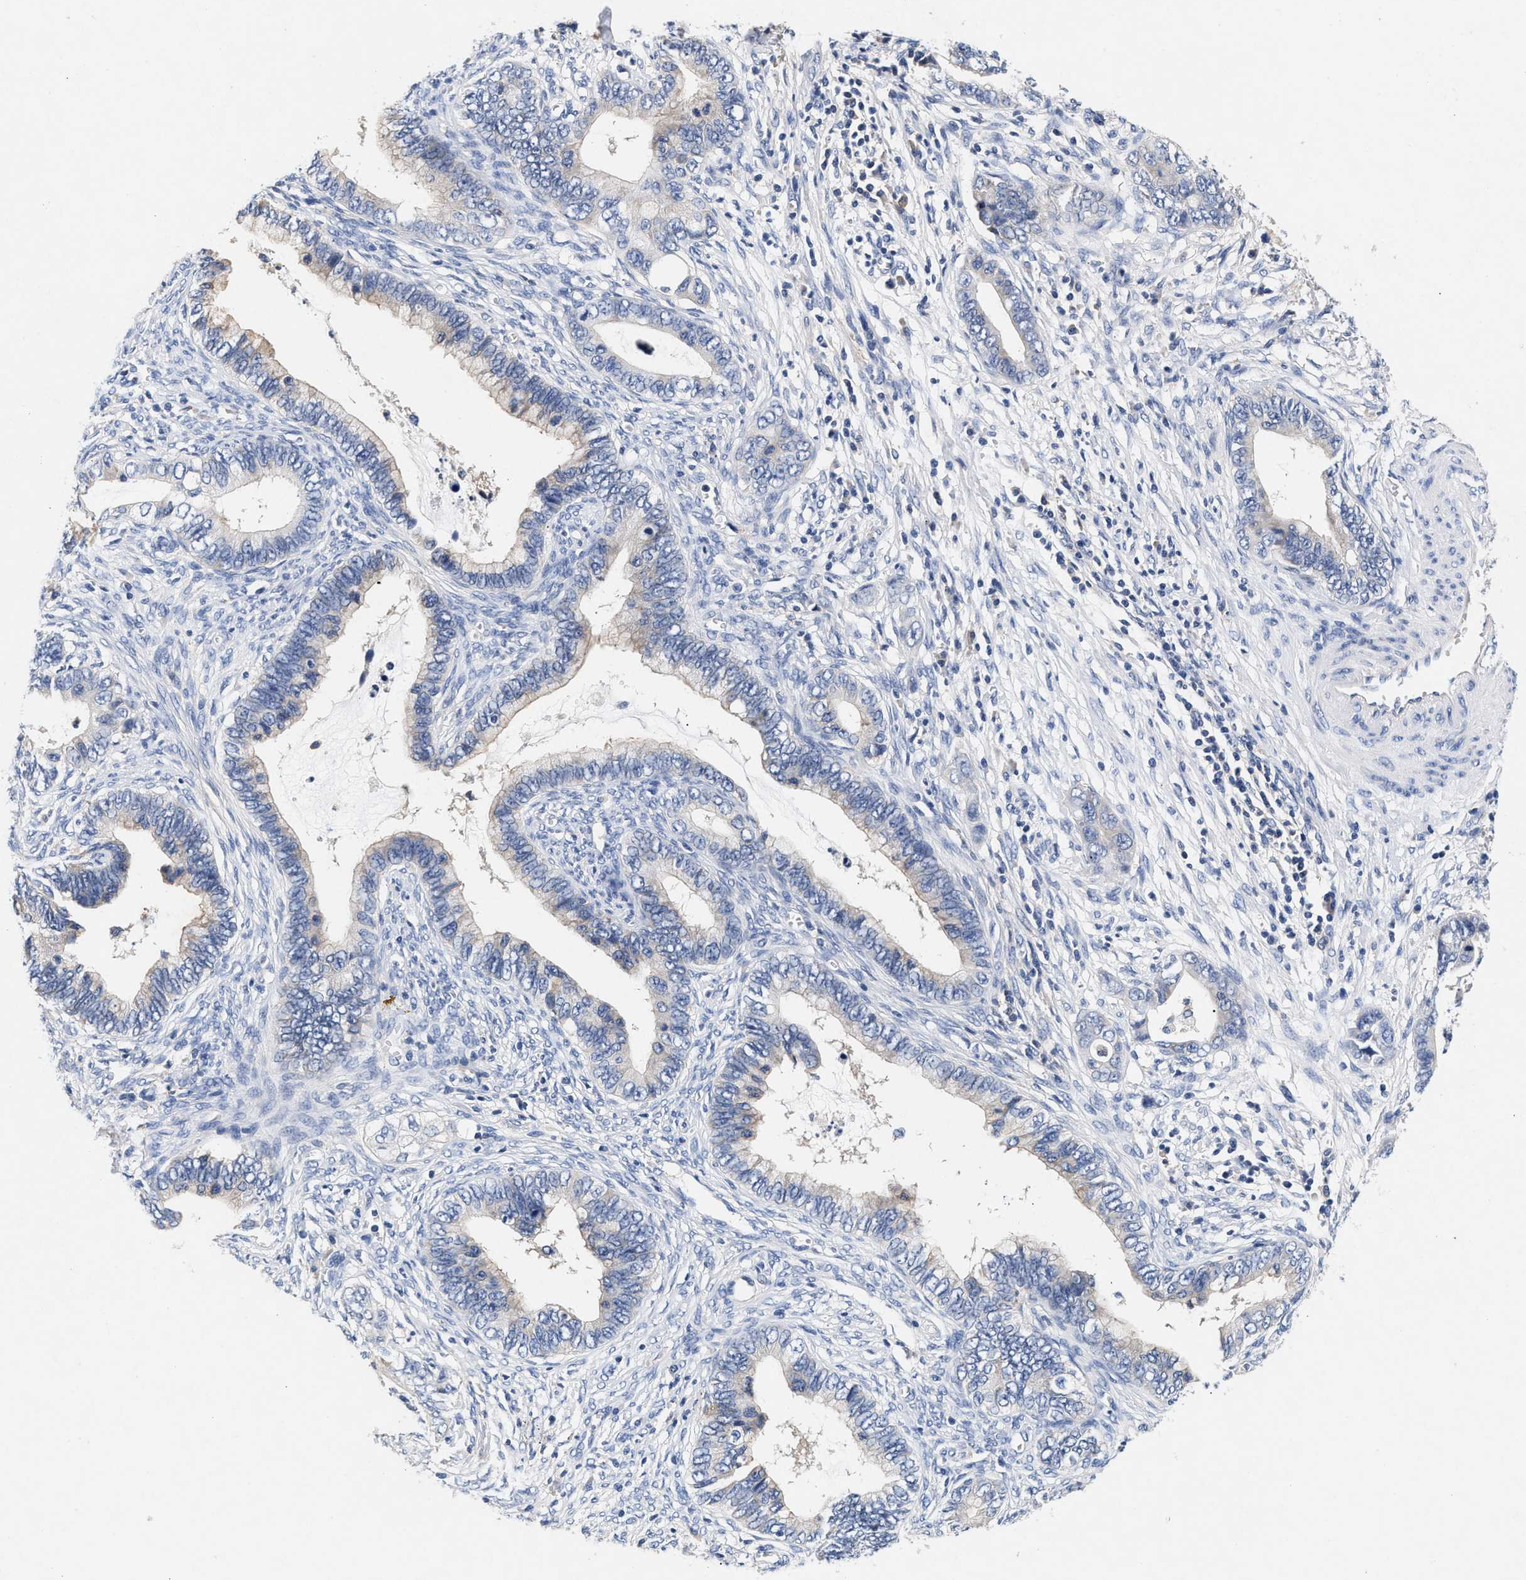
{"staining": {"intensity": "weak", "quantity": "<25%", "location": "cytoplasmic/membranous"}, "tissue": "cervical cancer", "cell_type": "Tumor cells", "image_type": "cancer", "snomed": [{"axis": "morphology", "description": "Adenocarcinoma, NOS"}, {"axis": "topography", "description": "Cervix"}], "caption": "High magnification brightfield microscopy of cervical cancer (adenocarcinoma) stained with DAB (3,3'-diaminobenzidine) (brown) and counterstained with hematoxylin (blue): tumor cells show no significant expression.", "gene": "GNAI3", "patient": {"sex": "female", "age": 44}}